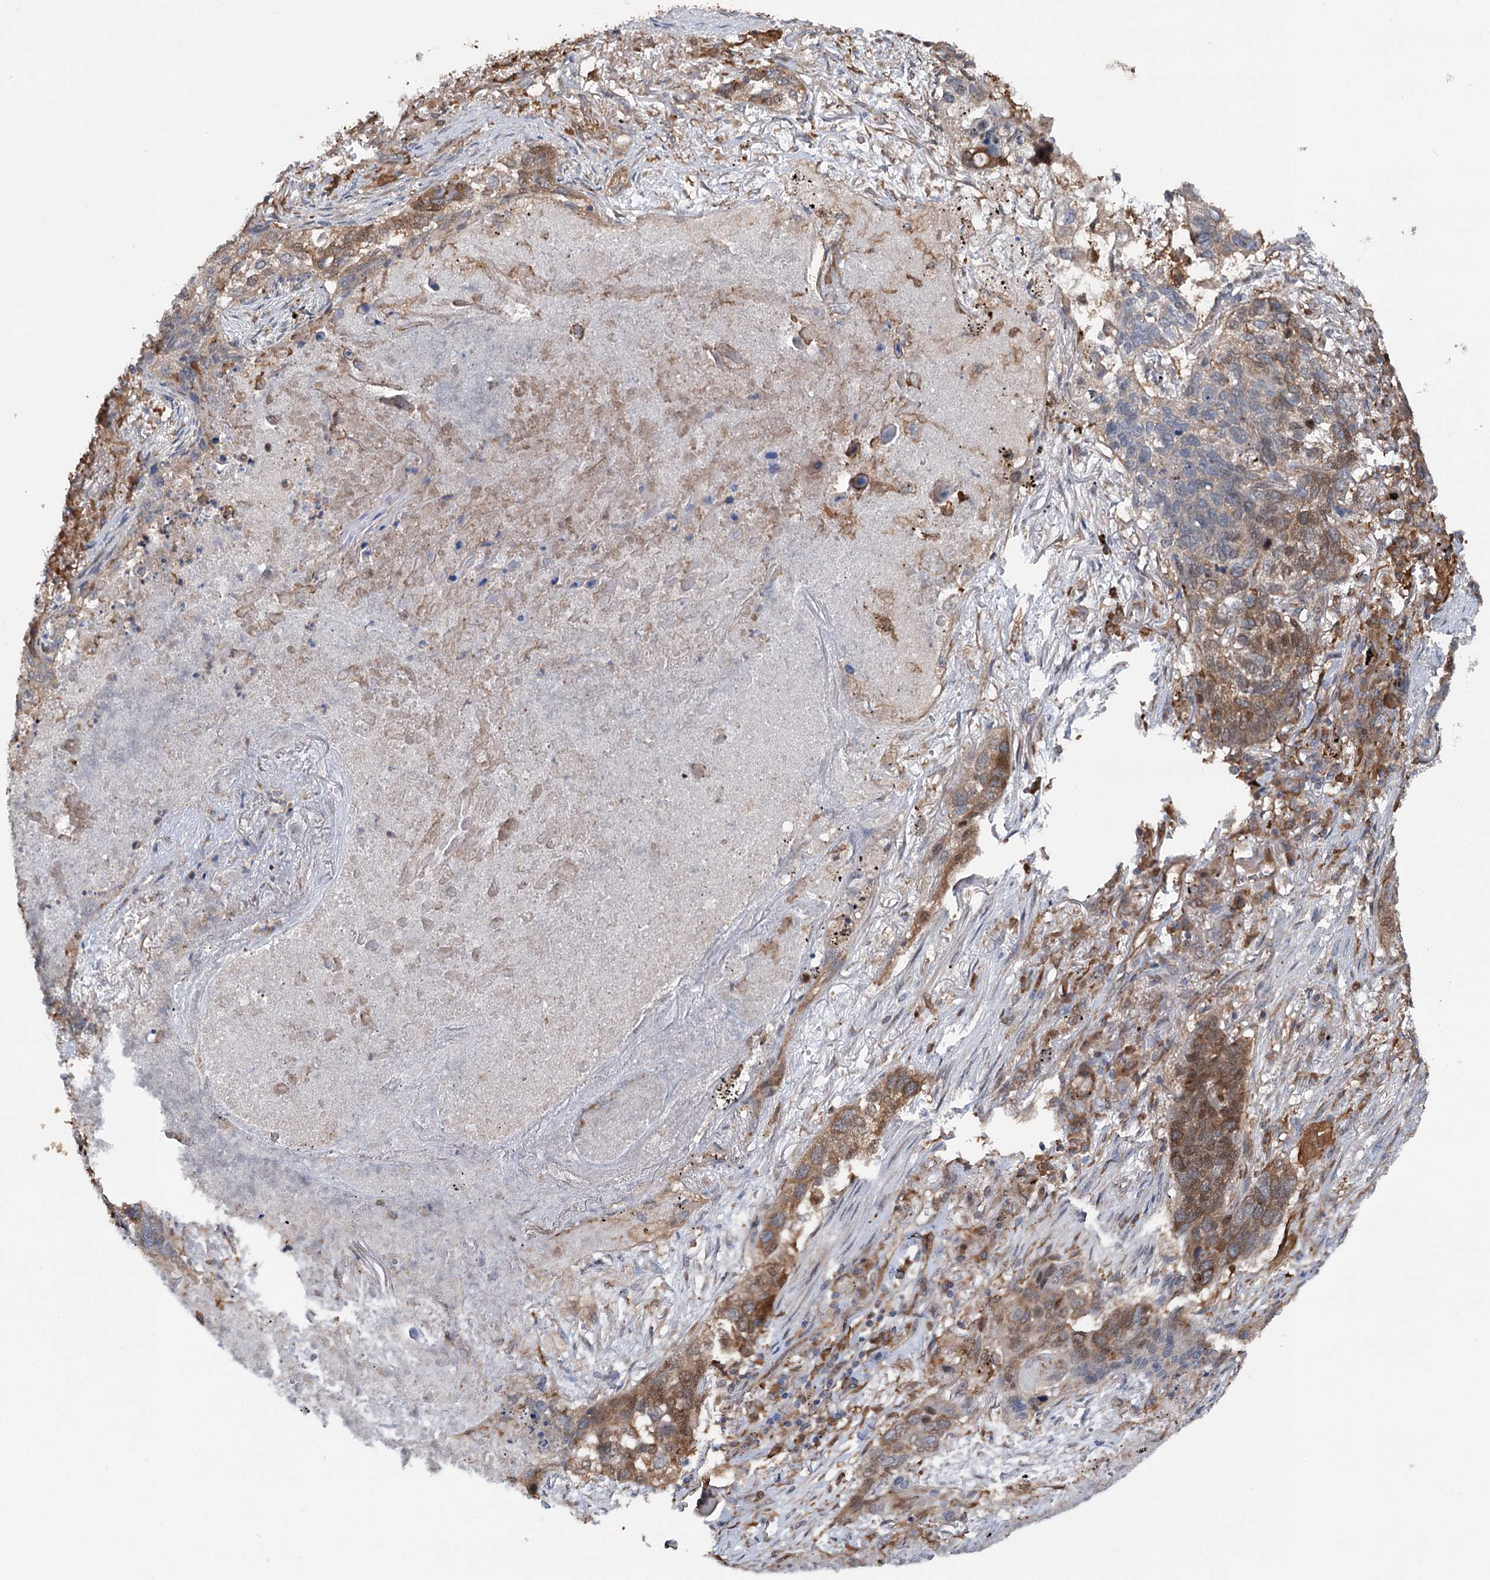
{"staining": {"intensity": "moderate", "quantity": ">75%", "location": "cytoplasmic/membranous,nuclear"}, "tissue": "lung cancer", "cell_type": "Tumor cells", "image_type": "cancer", "snomed": [{"axis": "morphology", "description": "Squamous cell carcinoma, NOS"}, {"axis": "topography", "description": "Lung"}], "caption": "About >75% of tumor cells in squamous cell carcinoma (lung) exhibit moderate cytoplasmic/membranous and nuclear protein positivity as visualized by brown immunohistochemical staining.", "gene": "NCAPD2", "patient": {"sex": "female", "age": 63}}